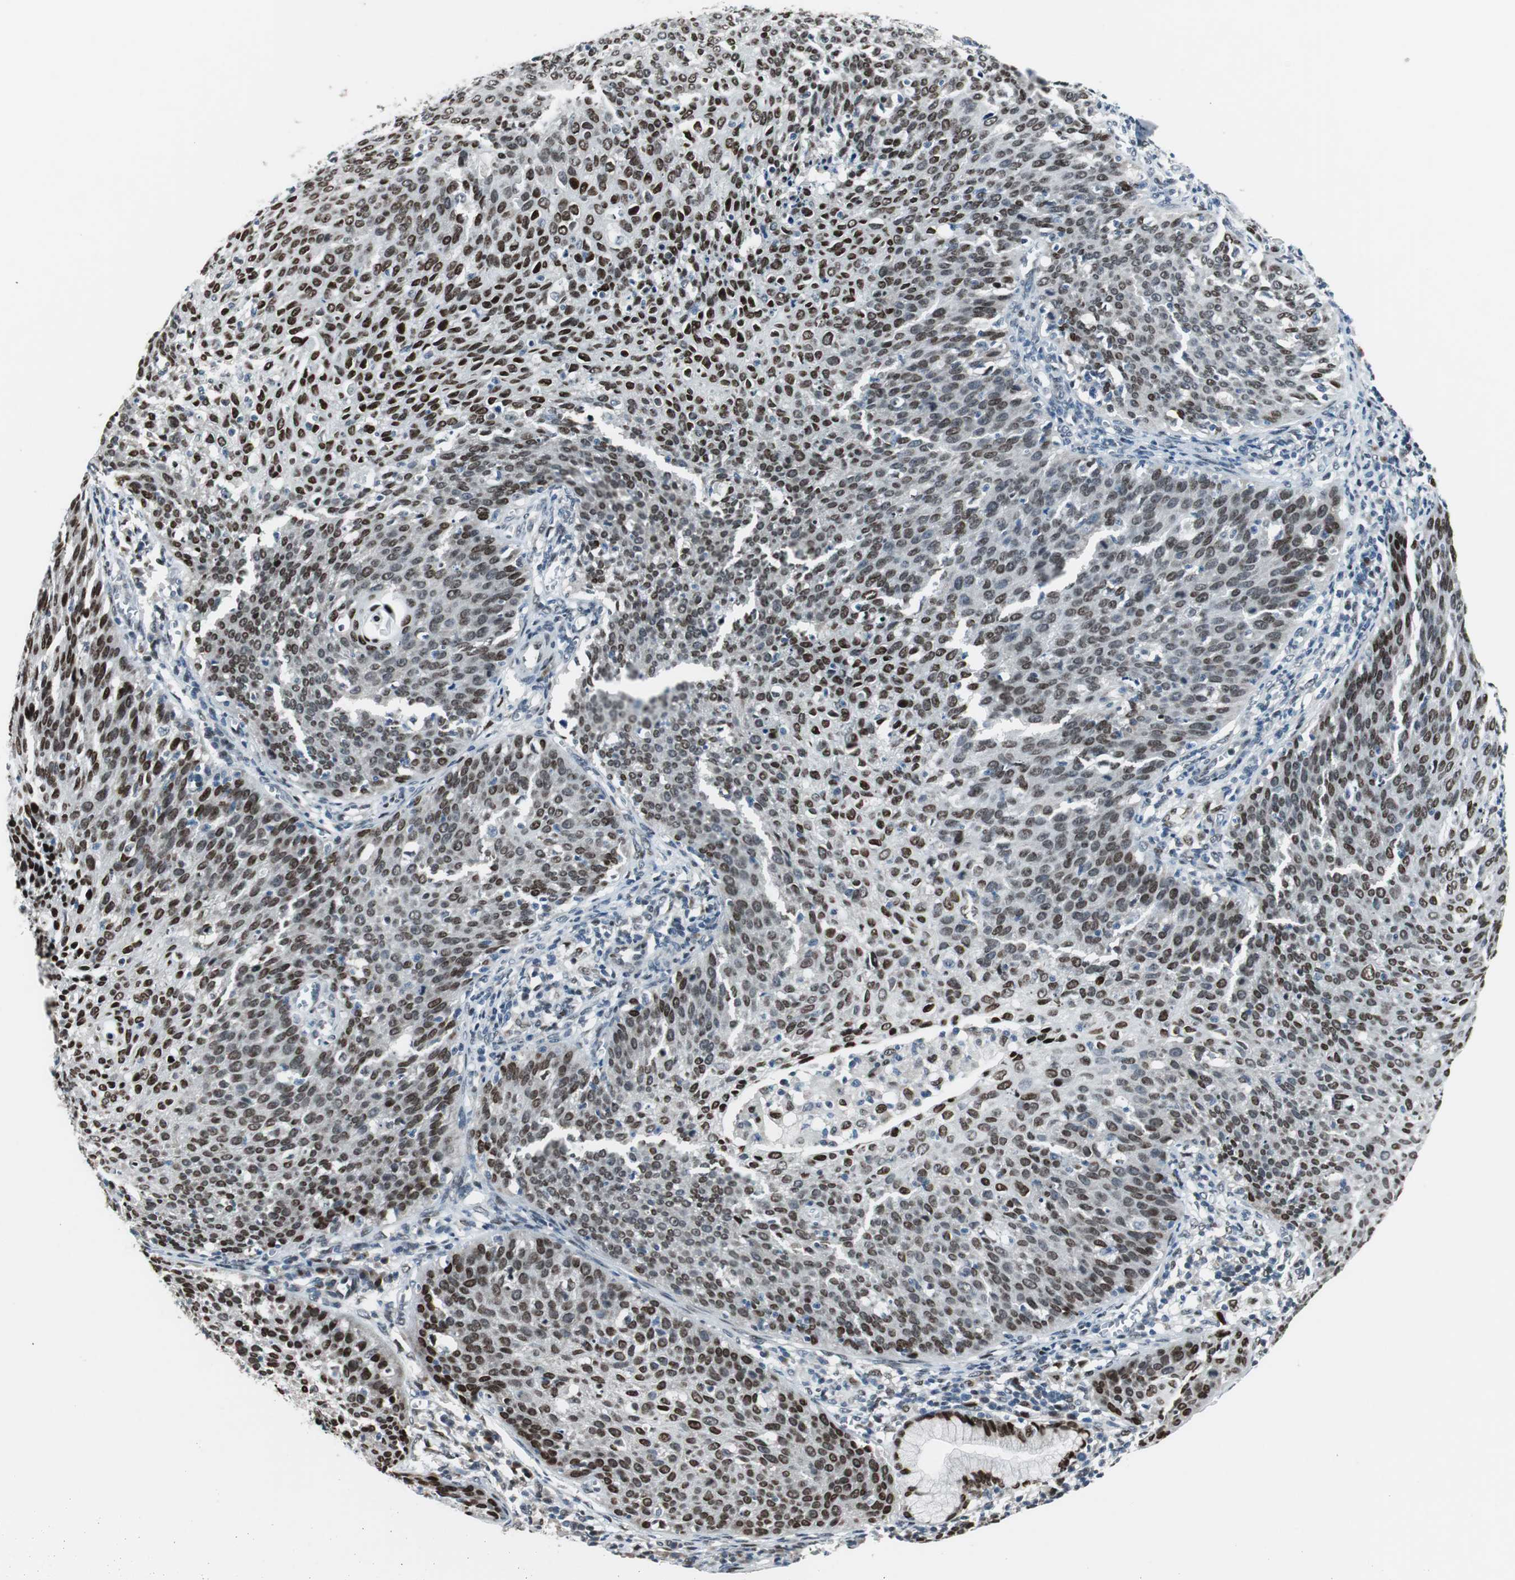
{"staining": {"intensity": "strong", "quantity": ">75%", "location": "nuclear"}, "tissue": "cervical cancer", "cell_type": "Tumor cells", "image_type": "cancer", "snomed": [{"axis": "morphology", "description": "Squamous cell carcinoma, NOS"}, {"axis": "topography", "description": "Cervix"}], "caption": "A brown stain shows strong nuclear positivity of a protein in cervical cancer tumor cells.", "gene": "AJUBA", "patient": {"sex": "female", "age": 38}}